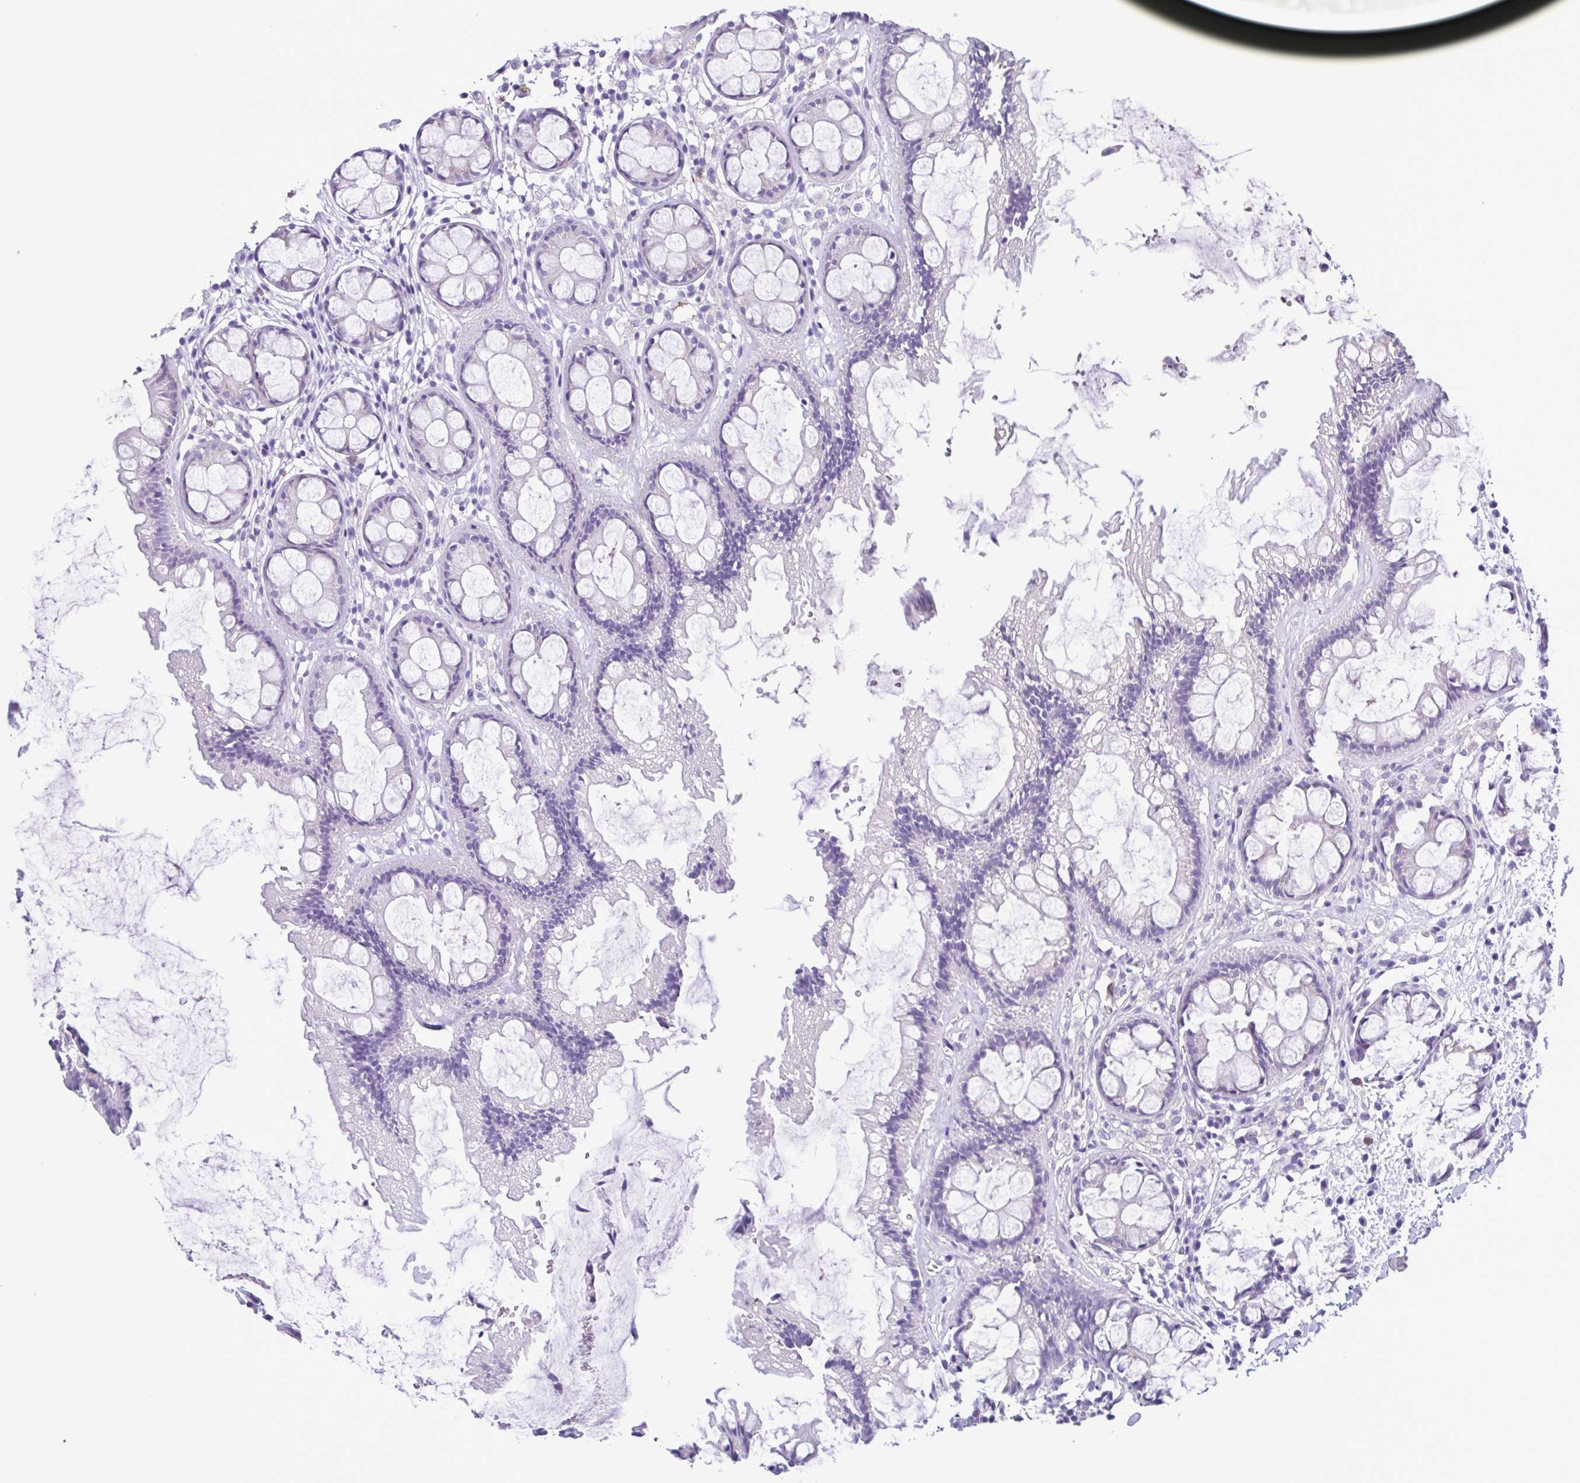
{"staining": {"intensity": "negative", "quantity": "none", "location": "none"}, "tissue": "rectum", "cell_type": "Glandular cells", "image_type": "normal", "snomed": [{"axis": "morphology", "description": "Normal tissue, NOS"}, {"axis": "topography", "description": "Rectum"}], "caption": "Image shows no significant protein positivity in glandular cells of benign rectum. The staining was performed using DAB (3,3'-diaminobenzidine) to visualize the protein expression in brown, while the nuclei were stained in blue with hematoxylin (Magnification: 20x).", "gene": "CBY2", "patient": {"sex": "female", "age": 62}}